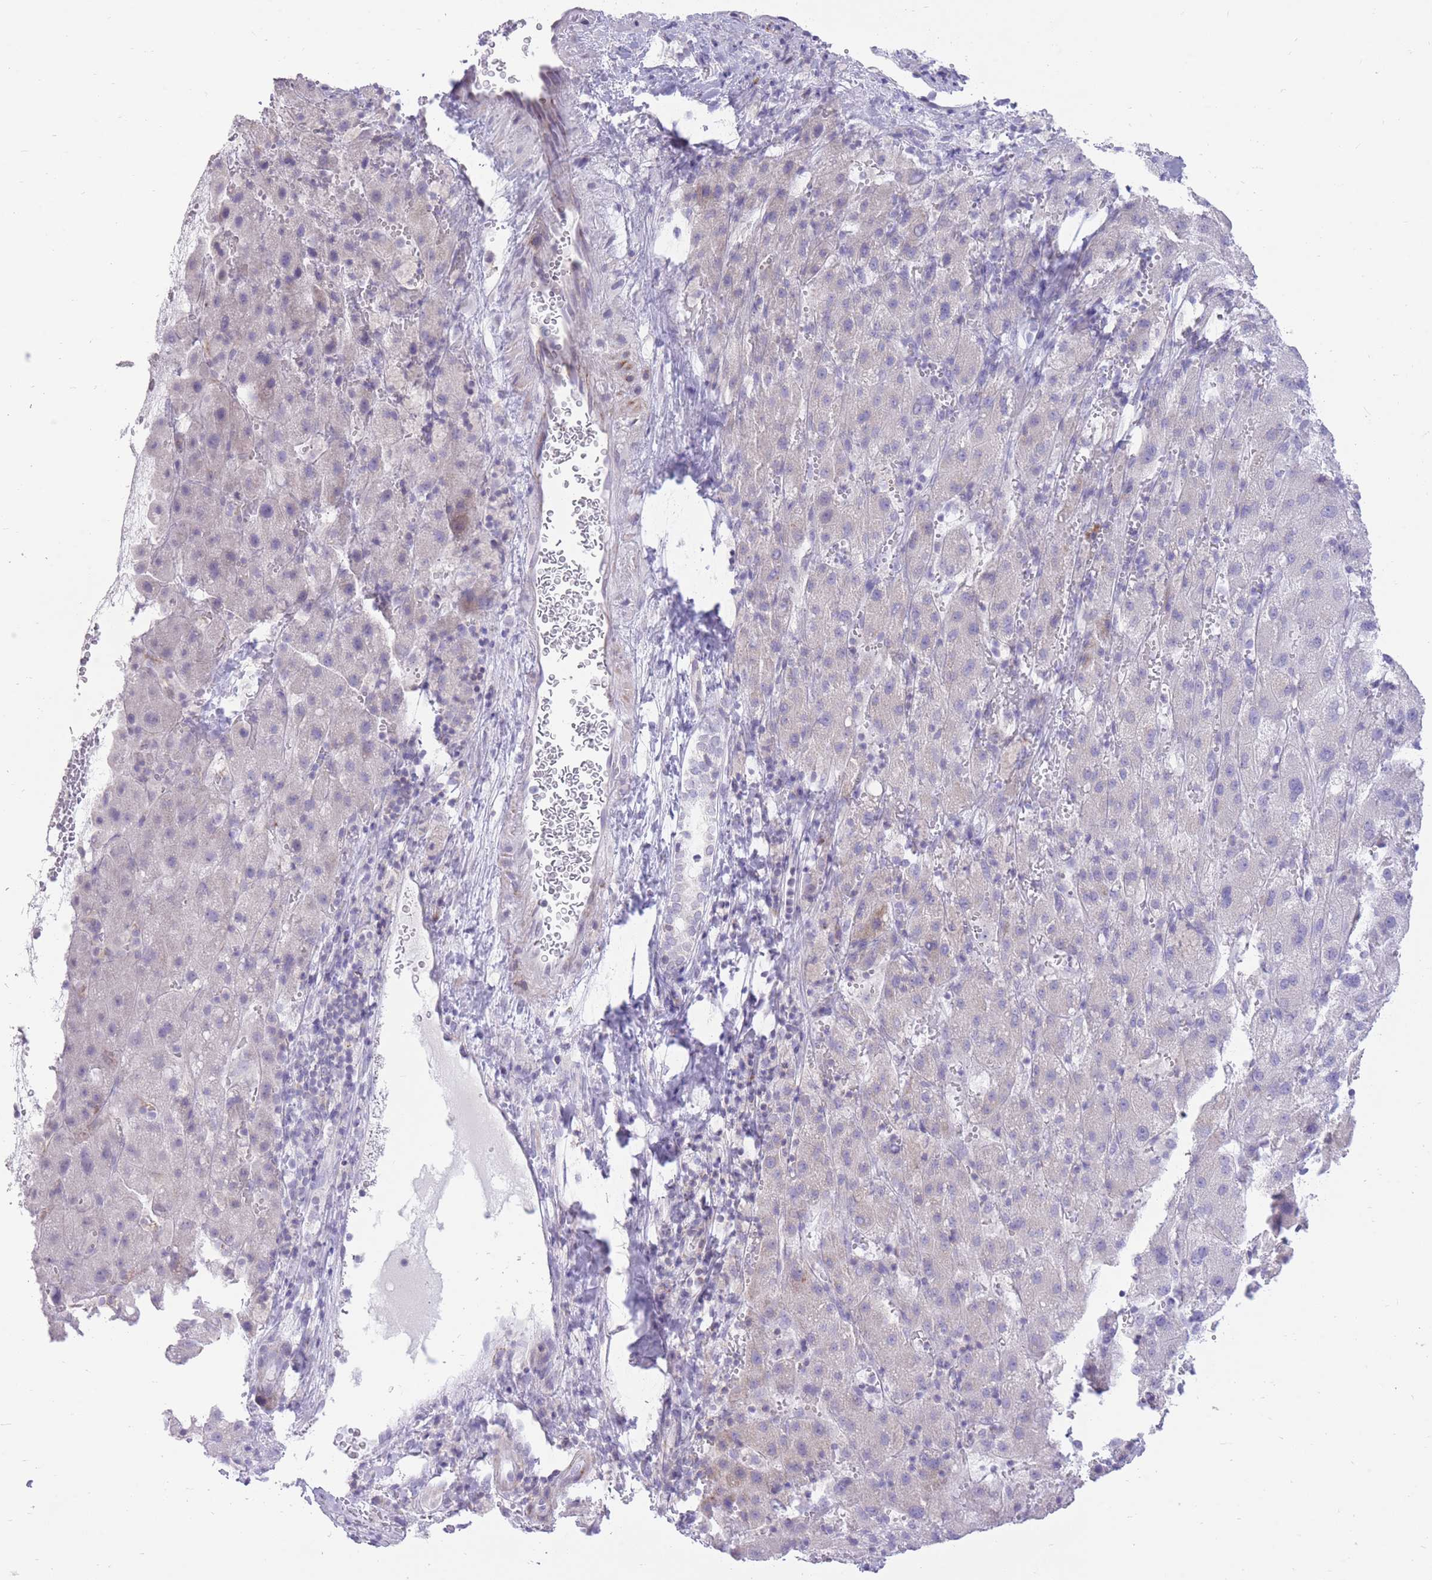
{"staining": {"intensity": "negative", "quantity": "none", "location": "none"}, "tissue": "liver cancer", "cell_type": "Tumor cells", "image_type": "cancer", "snomed": [{"axis": "morphology", "description": "Carcinoma, Hepatocellular, NOS"}, {"axis": "topography", "description": "Liver"}], "caption": "Human liver cancer stained for a protein using IHC exhibits no expression in tumor cells.", "gene": "DENND2D", "patient": {"sex": "female", "age": 58}}